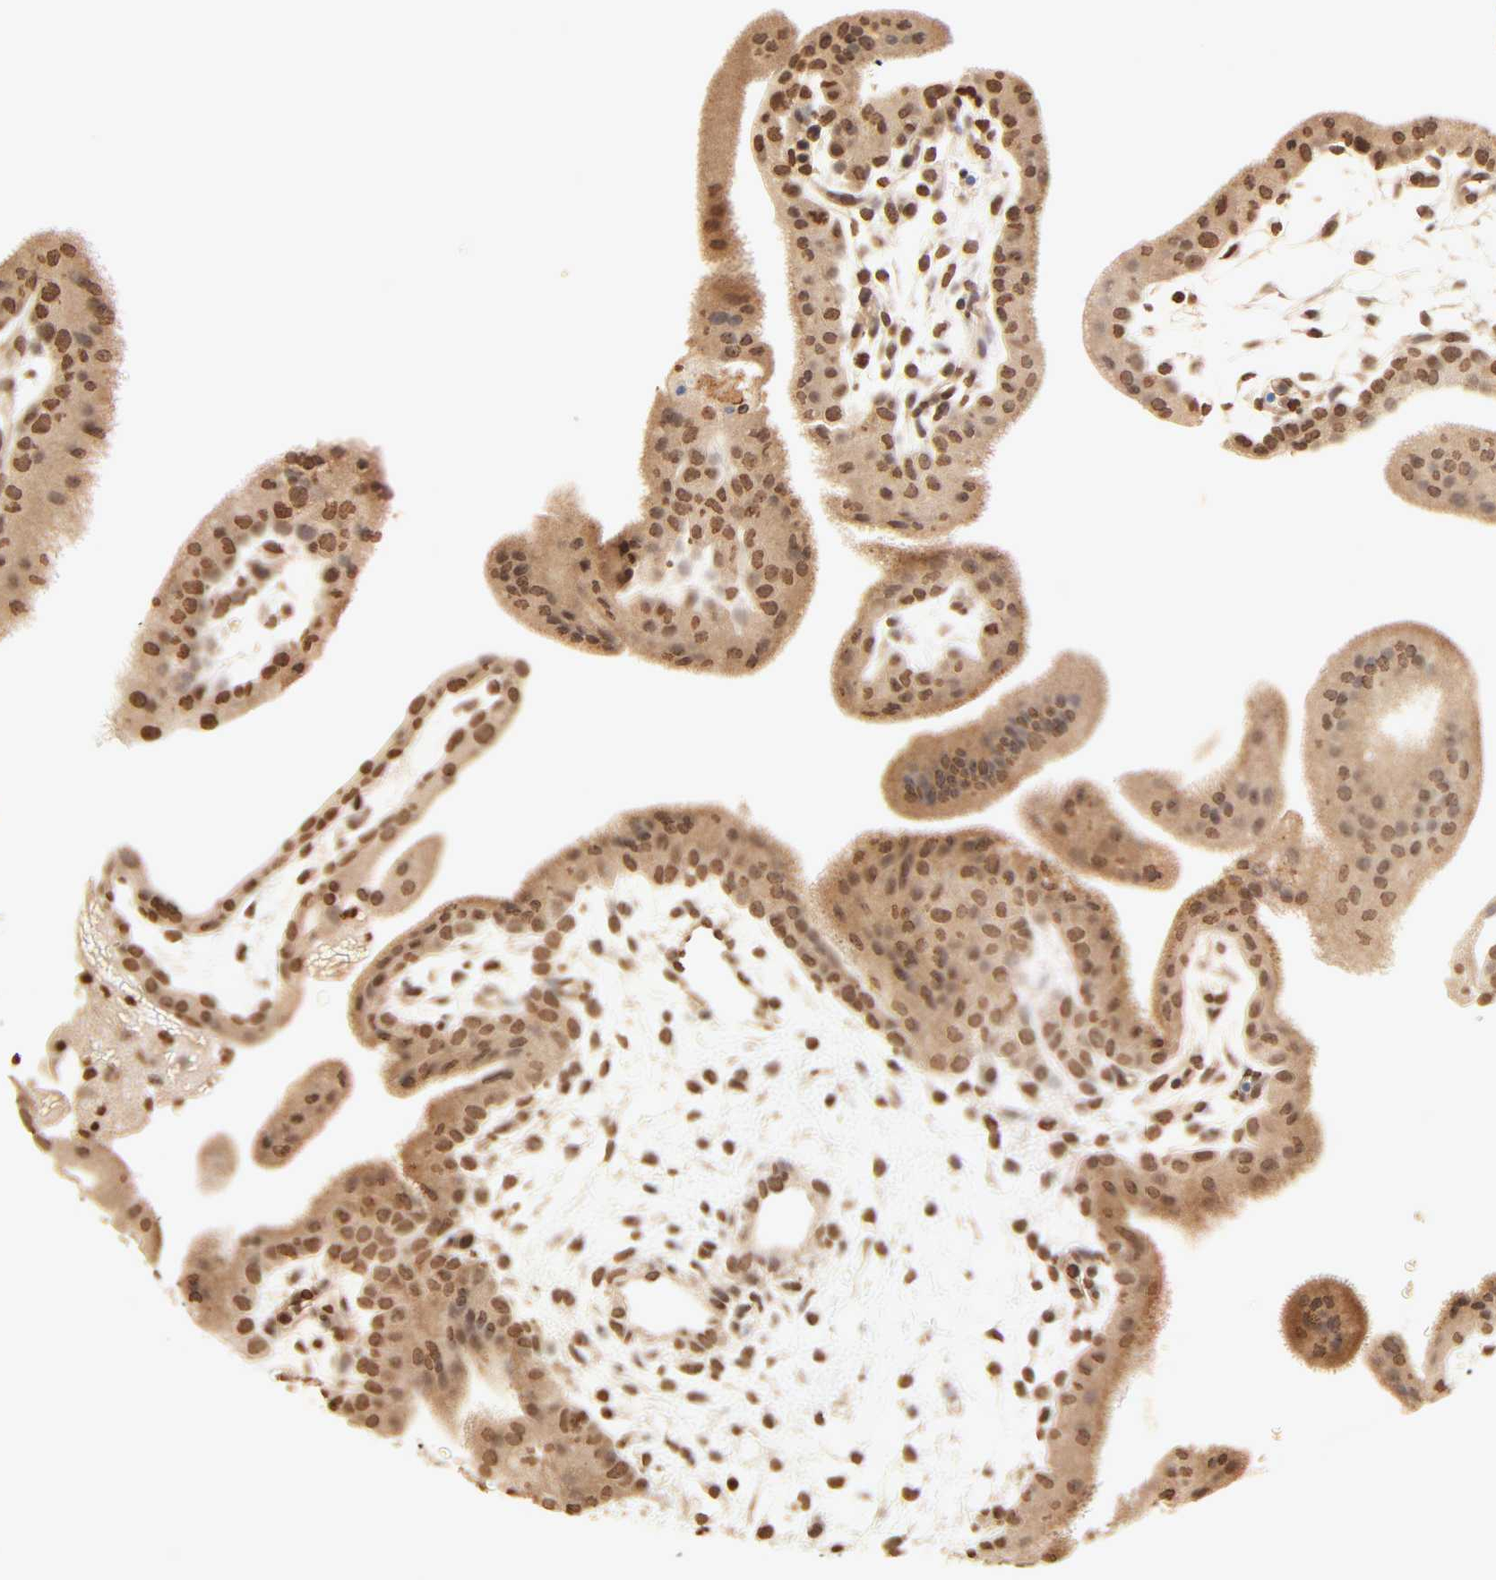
{"staining": {"intensity": "strong", "quantity": ">75%", "location": "cytoplasmic/membranous,nuclear"}, "tissue": "placenta", "cell_type": "Decidual cells", "image_type": "normal", "snomed": [{"axis": "morphology", "description": "Normal tissue, NOS"}, {"axis": "topography", "description": "Placenta"}], "caption": "IHC (DAB (3,3'-diaminobenzidine)) staining of unremarkable placenta displays strong cytoplasmic/membranous,nuclear protein expression in approximately >75% of decidual cells. (Brightfield microscopy of DAB IHC at high magnification).", "gene": "TBL1X", "patient": {"sex": "female", "age": 19}}